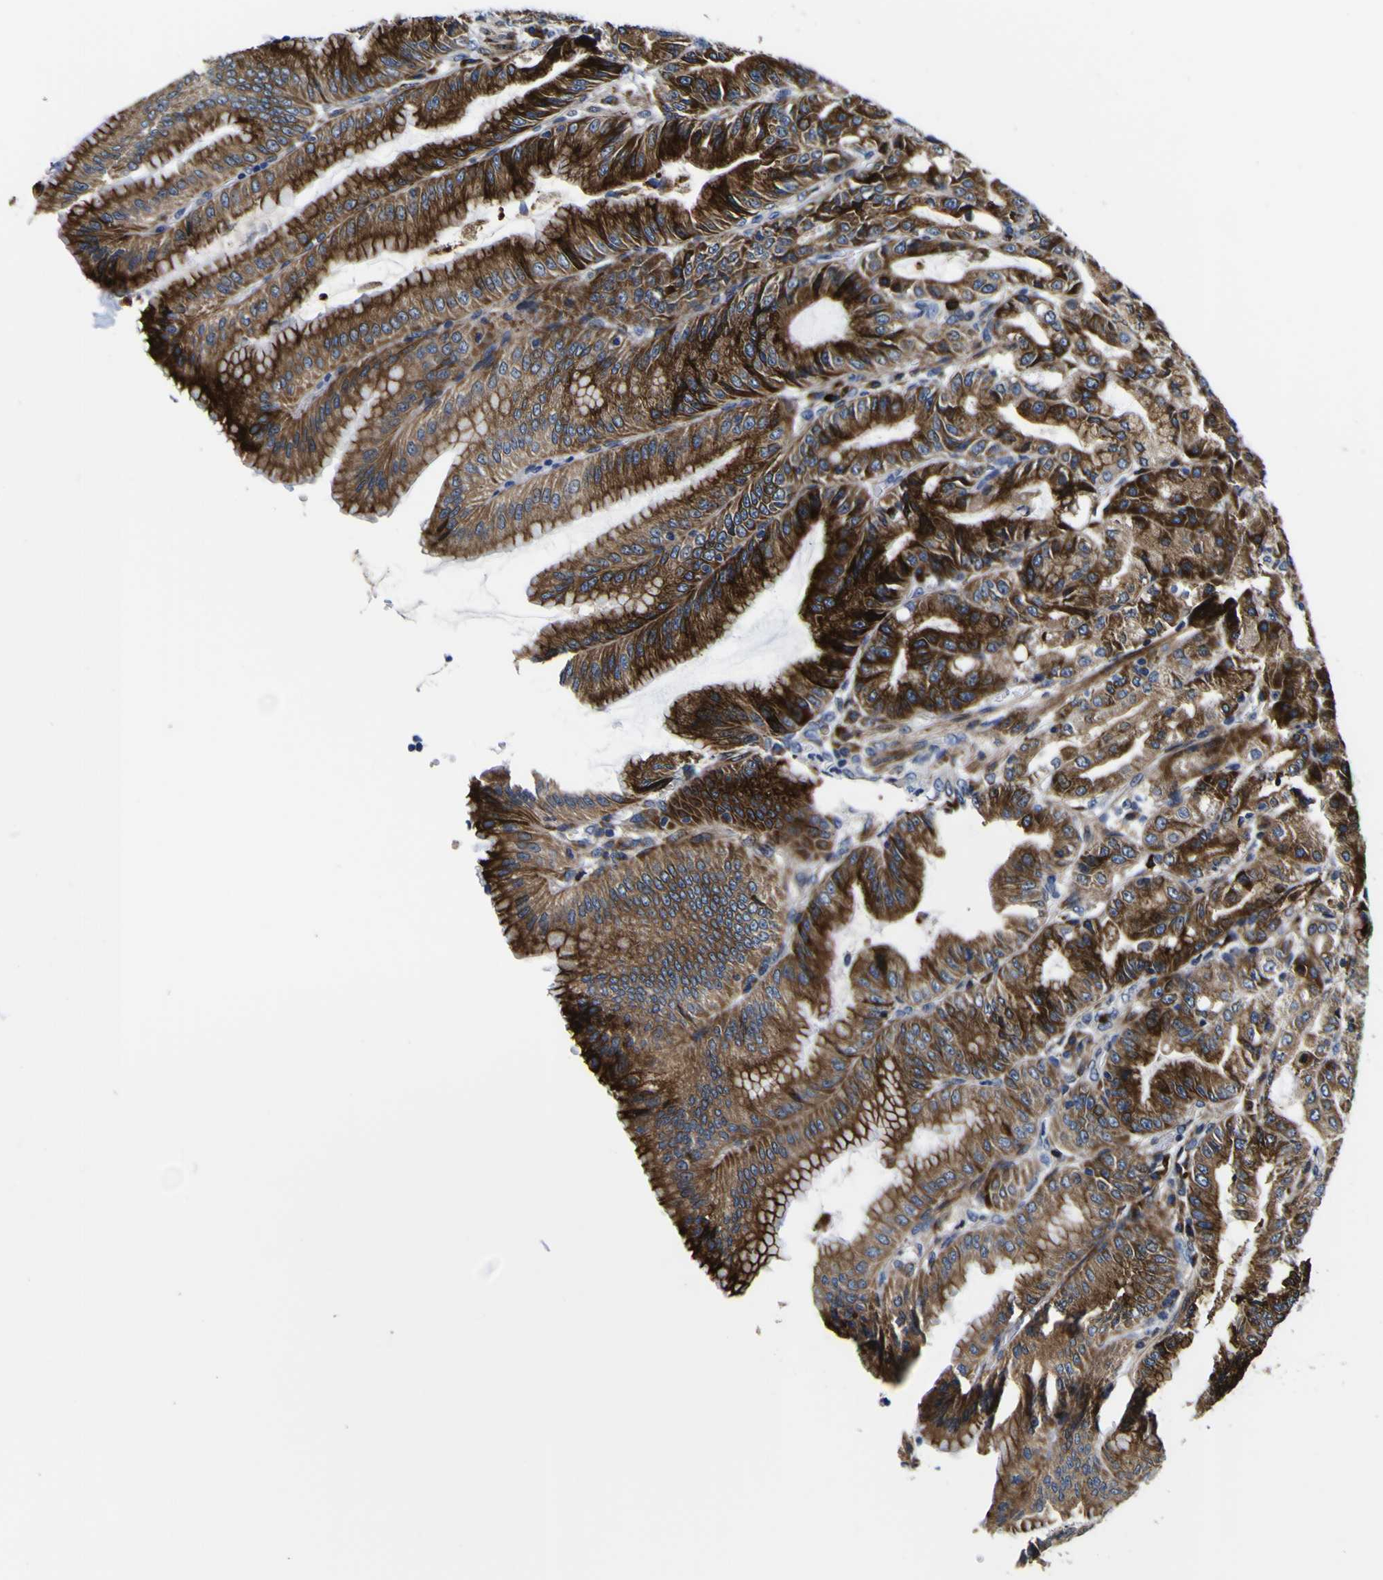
{"staining": {"intensity": "strong", "quantity": ">75%", "location": "cytoplasmic/membranous"}, "tissue": "stomach", "cell_type": "Glandular cells", "image_type": "normal", "snomed": [{"axis": "morphology", "description": "Normal tissue, NOS"}, {"axis": "topography", "description": "Stomach, lower"}], "caption": "Normal stomach exhibits strong cytoplasmic/membranous staining in approximately >75% of glandular cells, visualized by immunohistochemistry.", "gene": "SCD", "patient": {"sex": "male", "age": 71}}